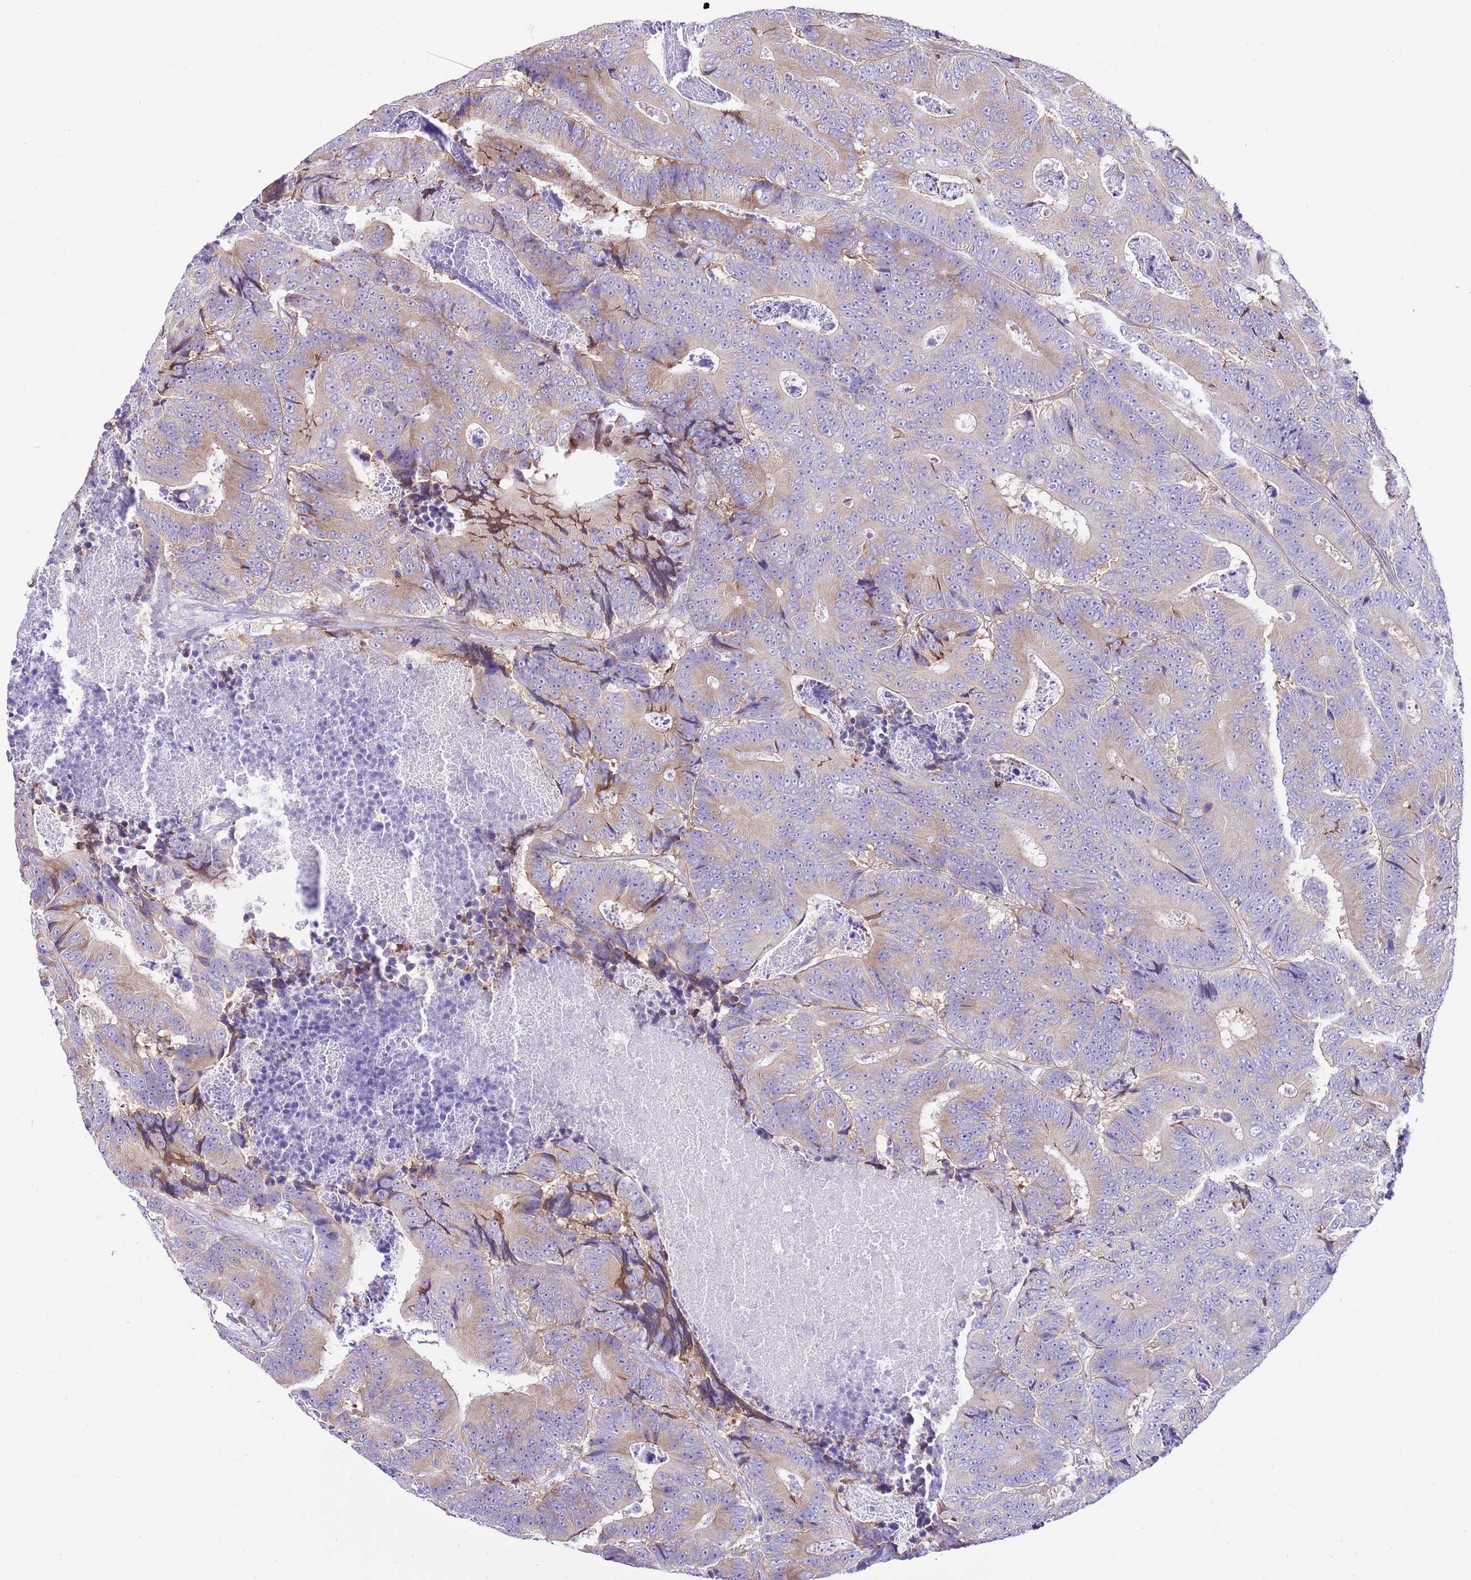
{"staining": {"intensity": "weak", "quantity": "25%-75%", "location": "cytoplasmic/membranous"}, "tissue": "colorectal cancer", "cell_type": "Tumor cells", "image_type": "cancer", "snomed": [{"axis": "morphology", "description": "Adenocarcinoma, NOS"}, {"axis": "topography", "description": "Colon"}], "caption": "Immunohistochemical staining of human colorectal cancer reveals low levels of weak cytoplasmic/membranous expression in approximately 25%-75% of tumor cells.", "gene": "RPS10", "patient": {"sex": "male", "age": 83}}